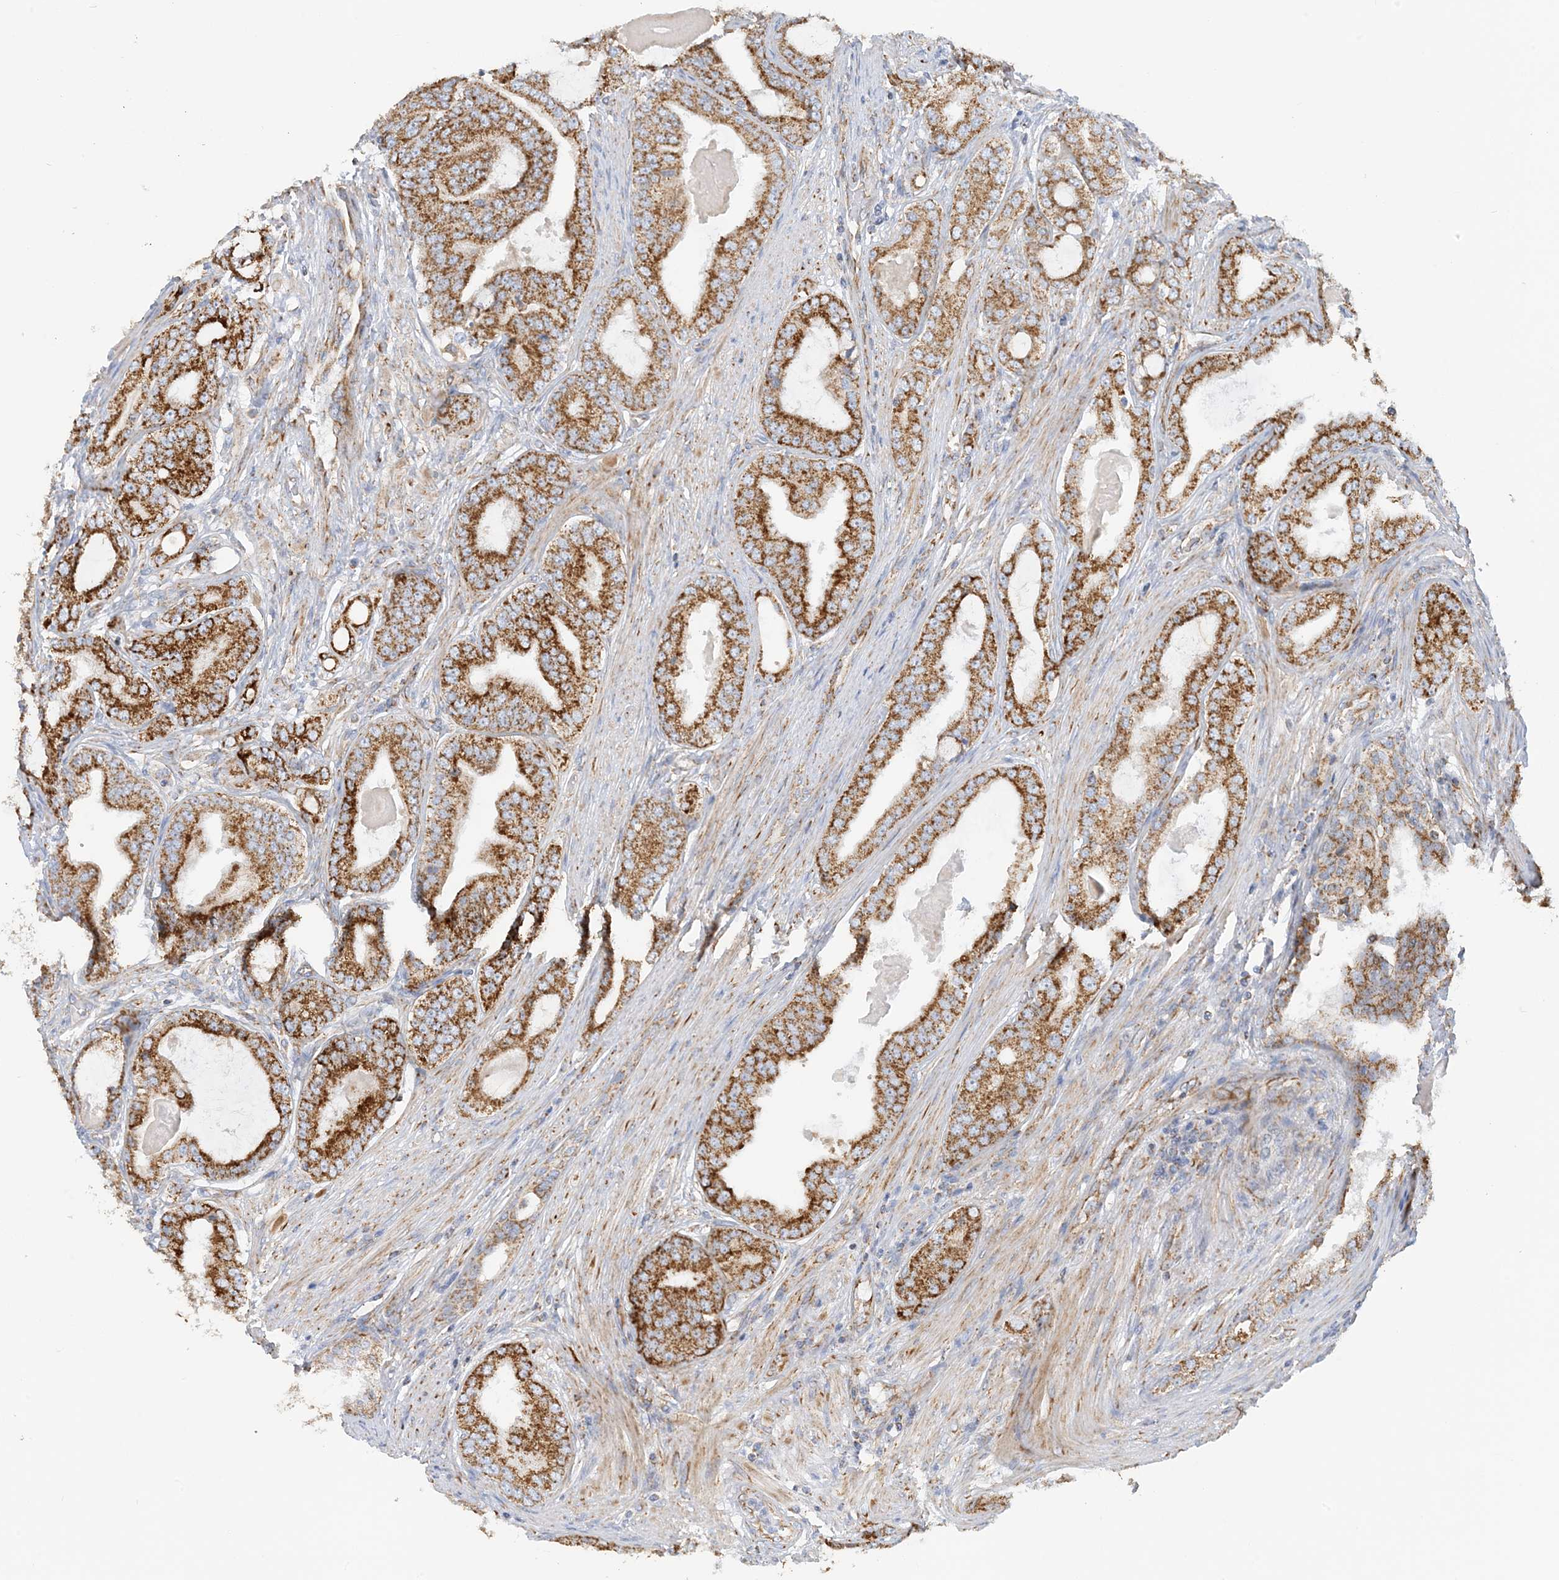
{"staining": {"intensity": "moderate", "quantity": ">75%", "location": "cytoplasmic/membranous"}, "tissue": "prostate cancer", "cell_type": "Tumor cells", "image_type": "cancer", "snomed": [{"axis": "morphology", "description": "Adenocarcinoma, High grade"}, {"axis": "topography", "description": "Prostate"}], "caption": "Prostate cancer stained with immunohistochemistry demonstrates moderate cytoplasmic/membranous positivity in about >75% of tumor cells.", "gene": "COA3", "patient": {"sex": "male", "age": 60}}